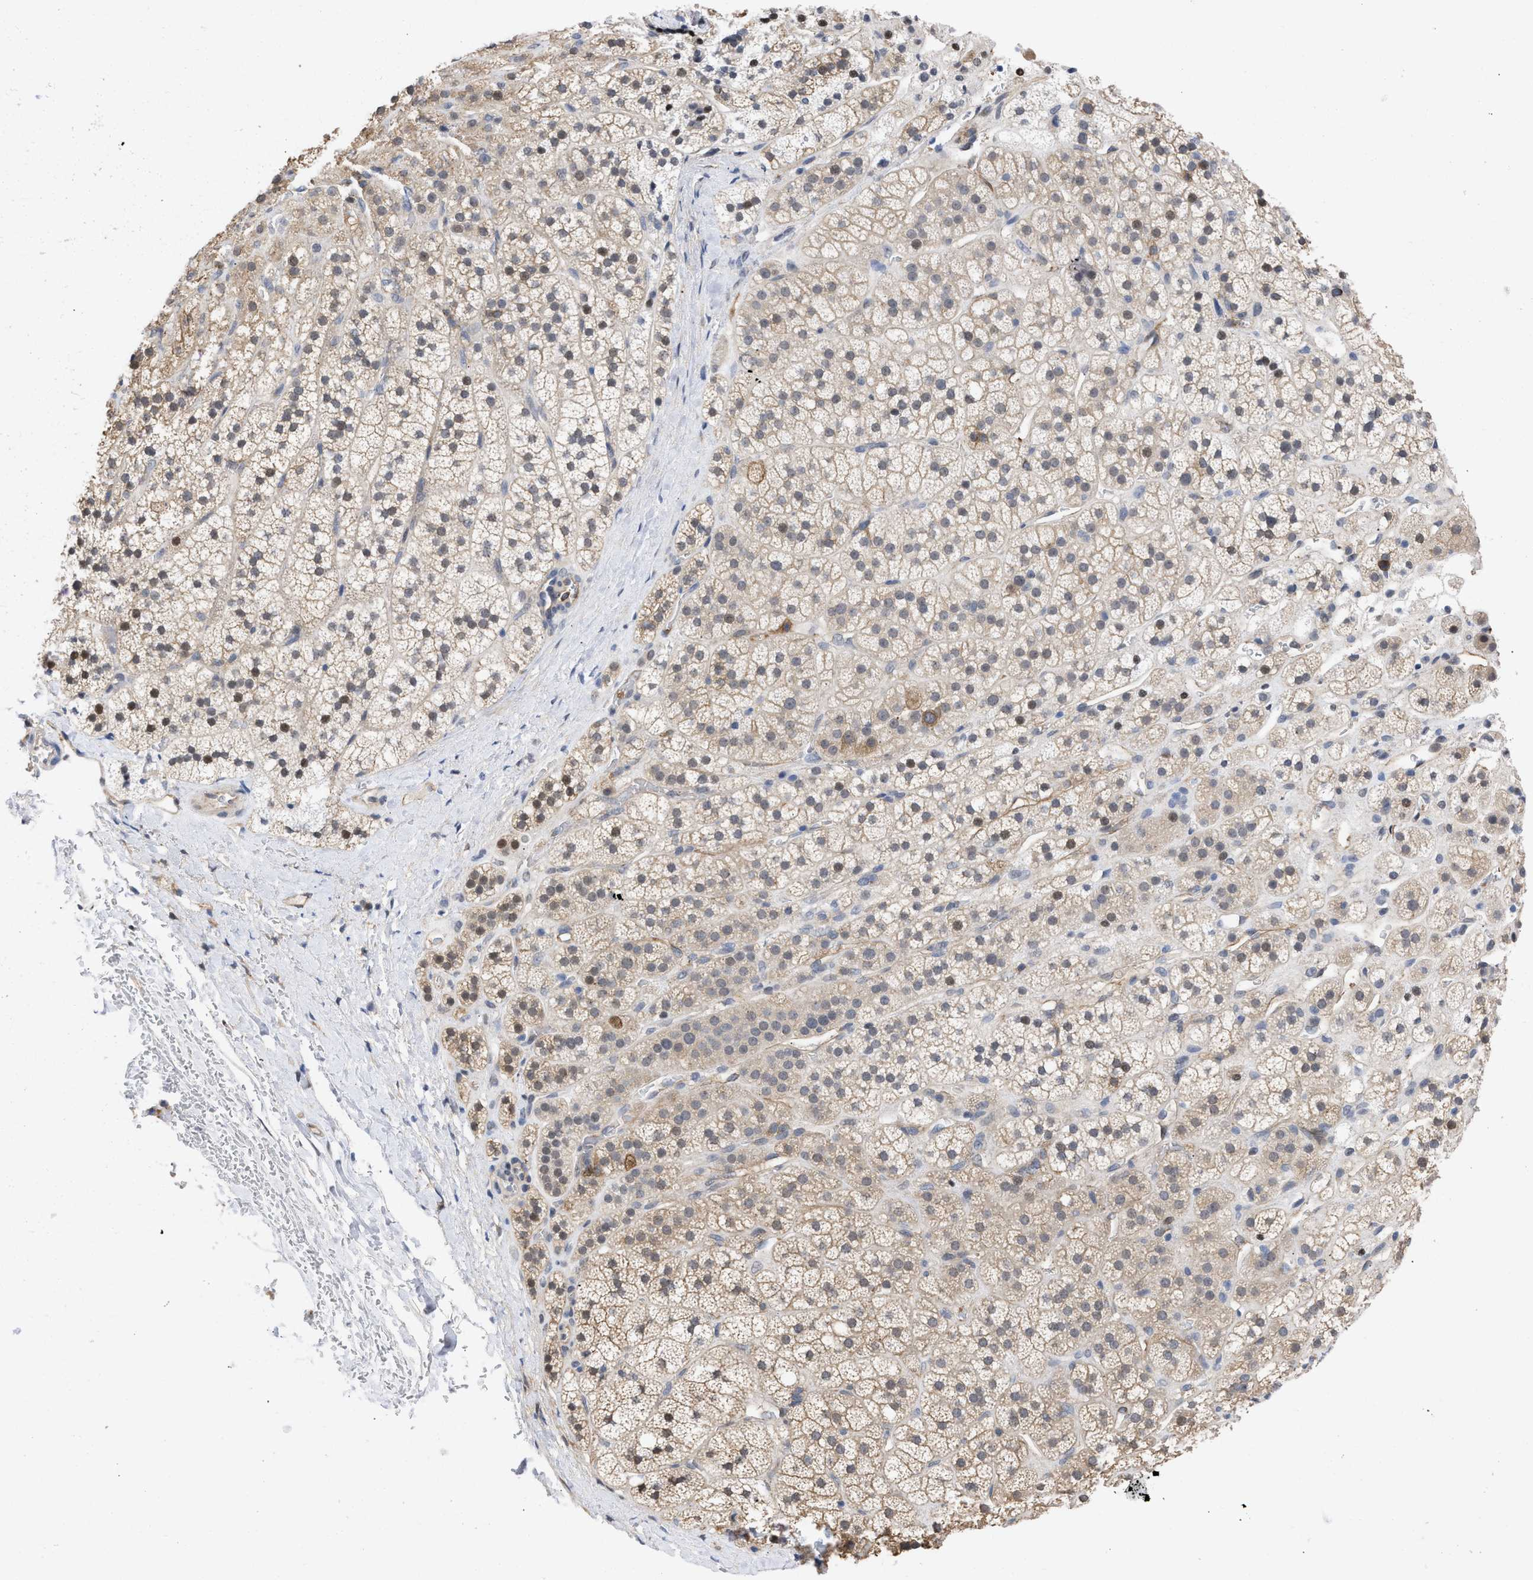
{"staining": {"intensity": "weak", "quantity": "25%-75%", "location": "cytoplasmic/membranous,nuclear"}, "tissue": "adrenal gland", "cell_type": "Glandular cells", "image_type": "normal", "snomed": [{"axis": "morphology", "description": "Normal tissue, NOS"}, {"axis": "topography", "description": "Adrenal gland"}], "caption": "Immunohistochemical staining of normal human adrenal gland displays weak cytoplasmic/membranous,nuclear protein expression in approximately 25%-75% of glandular cells.", "gene": "THRA", "patient": {"sex": "male", "age": 56}}